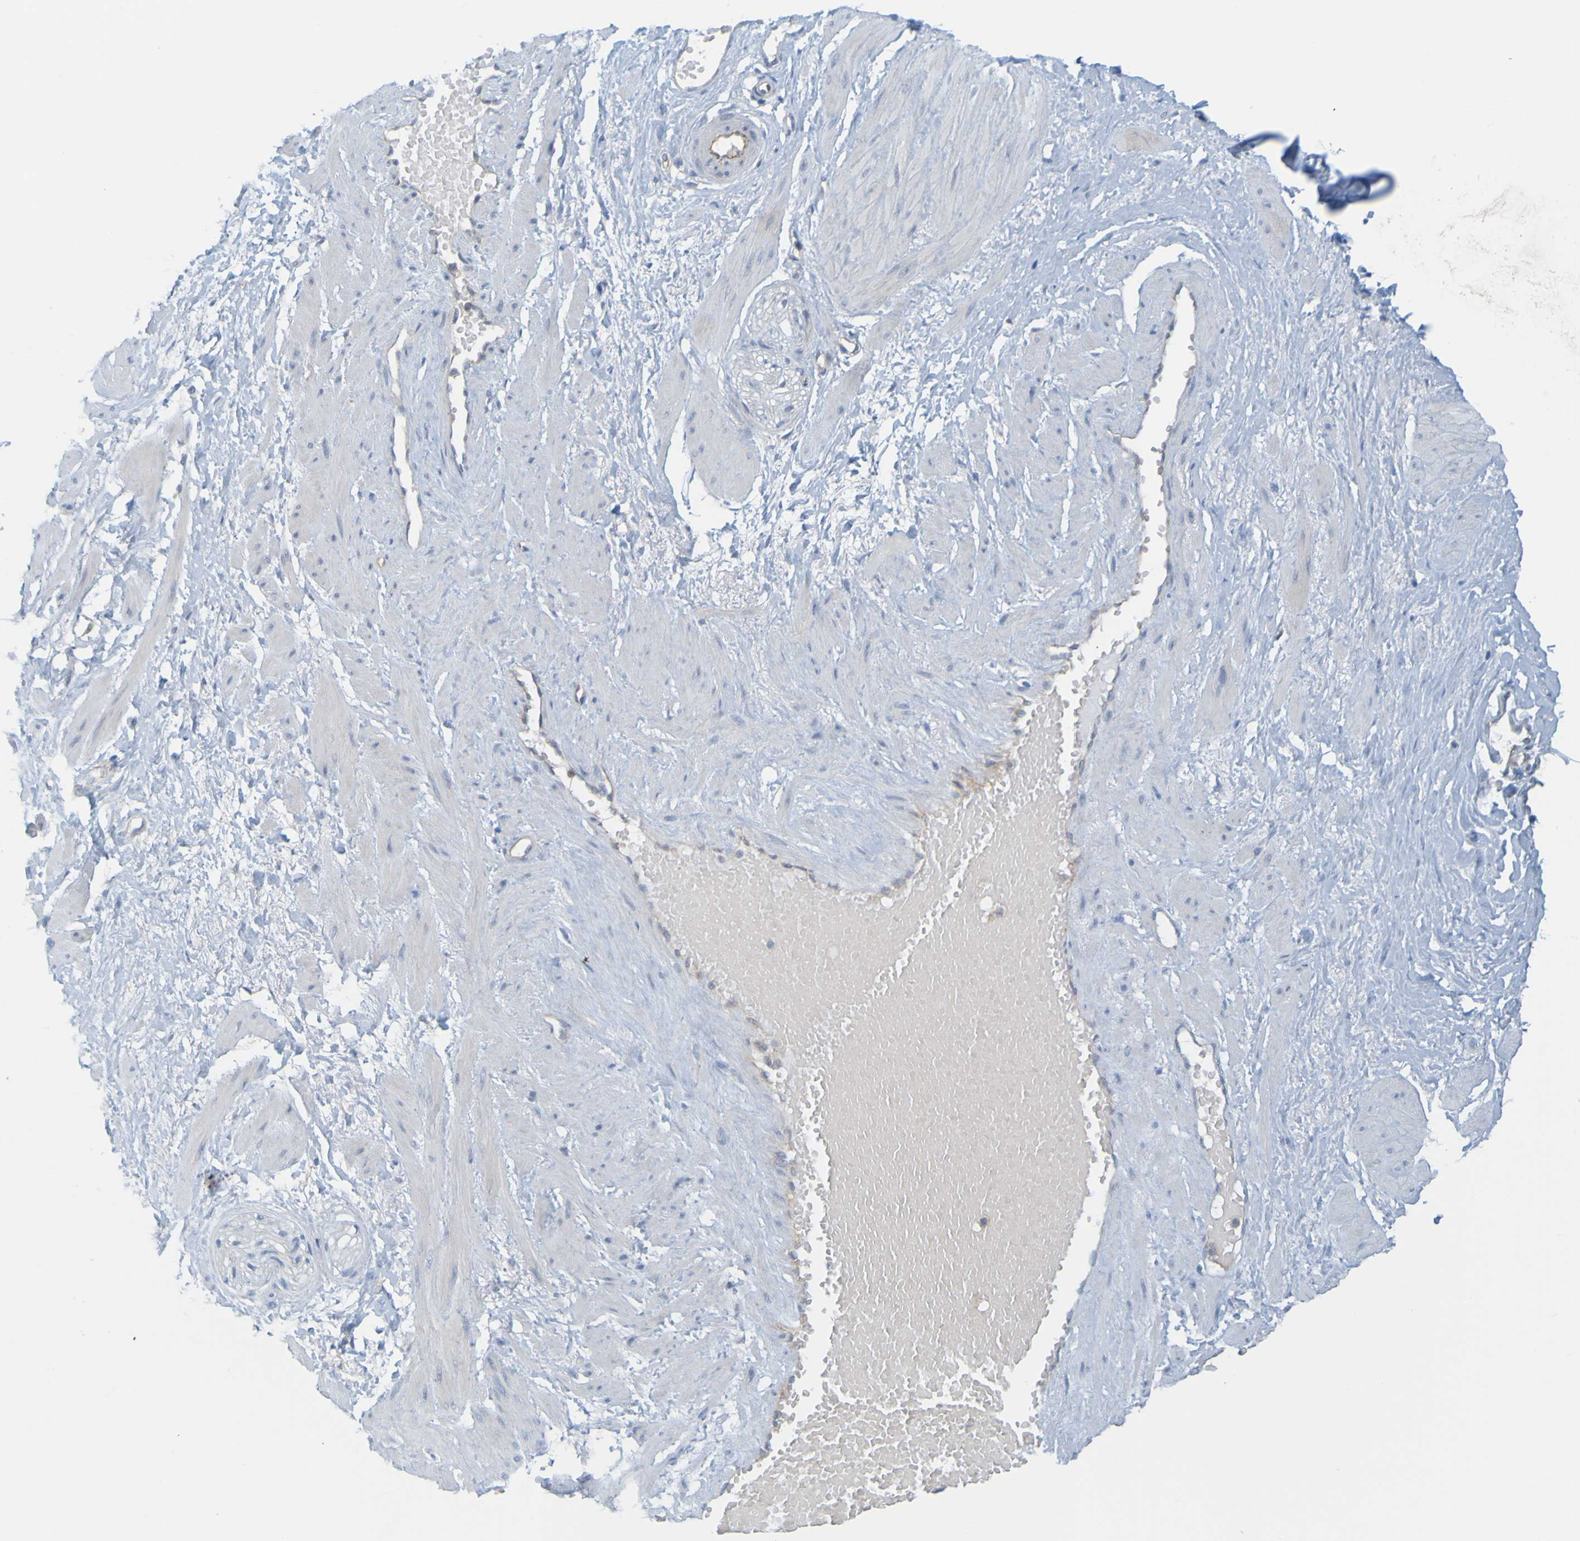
{"staining": {"intensity": "negative", "quantity": "none", "location": "none"}, "tissue": "adipose tissue", "cell_type": "Adipocytes", "image_type": "normal", "snomed": [{"axis": "morphology", "description": "Normal tissue, NOS"}, {"axis": "topography", "description": "Soft tissue"}, {"axis": "topography", "description": "Vascular tissue"}], "caption": "Immunohistochemistry micrograph of benign adipose tissue: human adipose tissue stained with DAB exhibits no significant protein positivity in adipocytes.", "gene": "APPL1", "patient": {"sex": "female", "age": 35}}